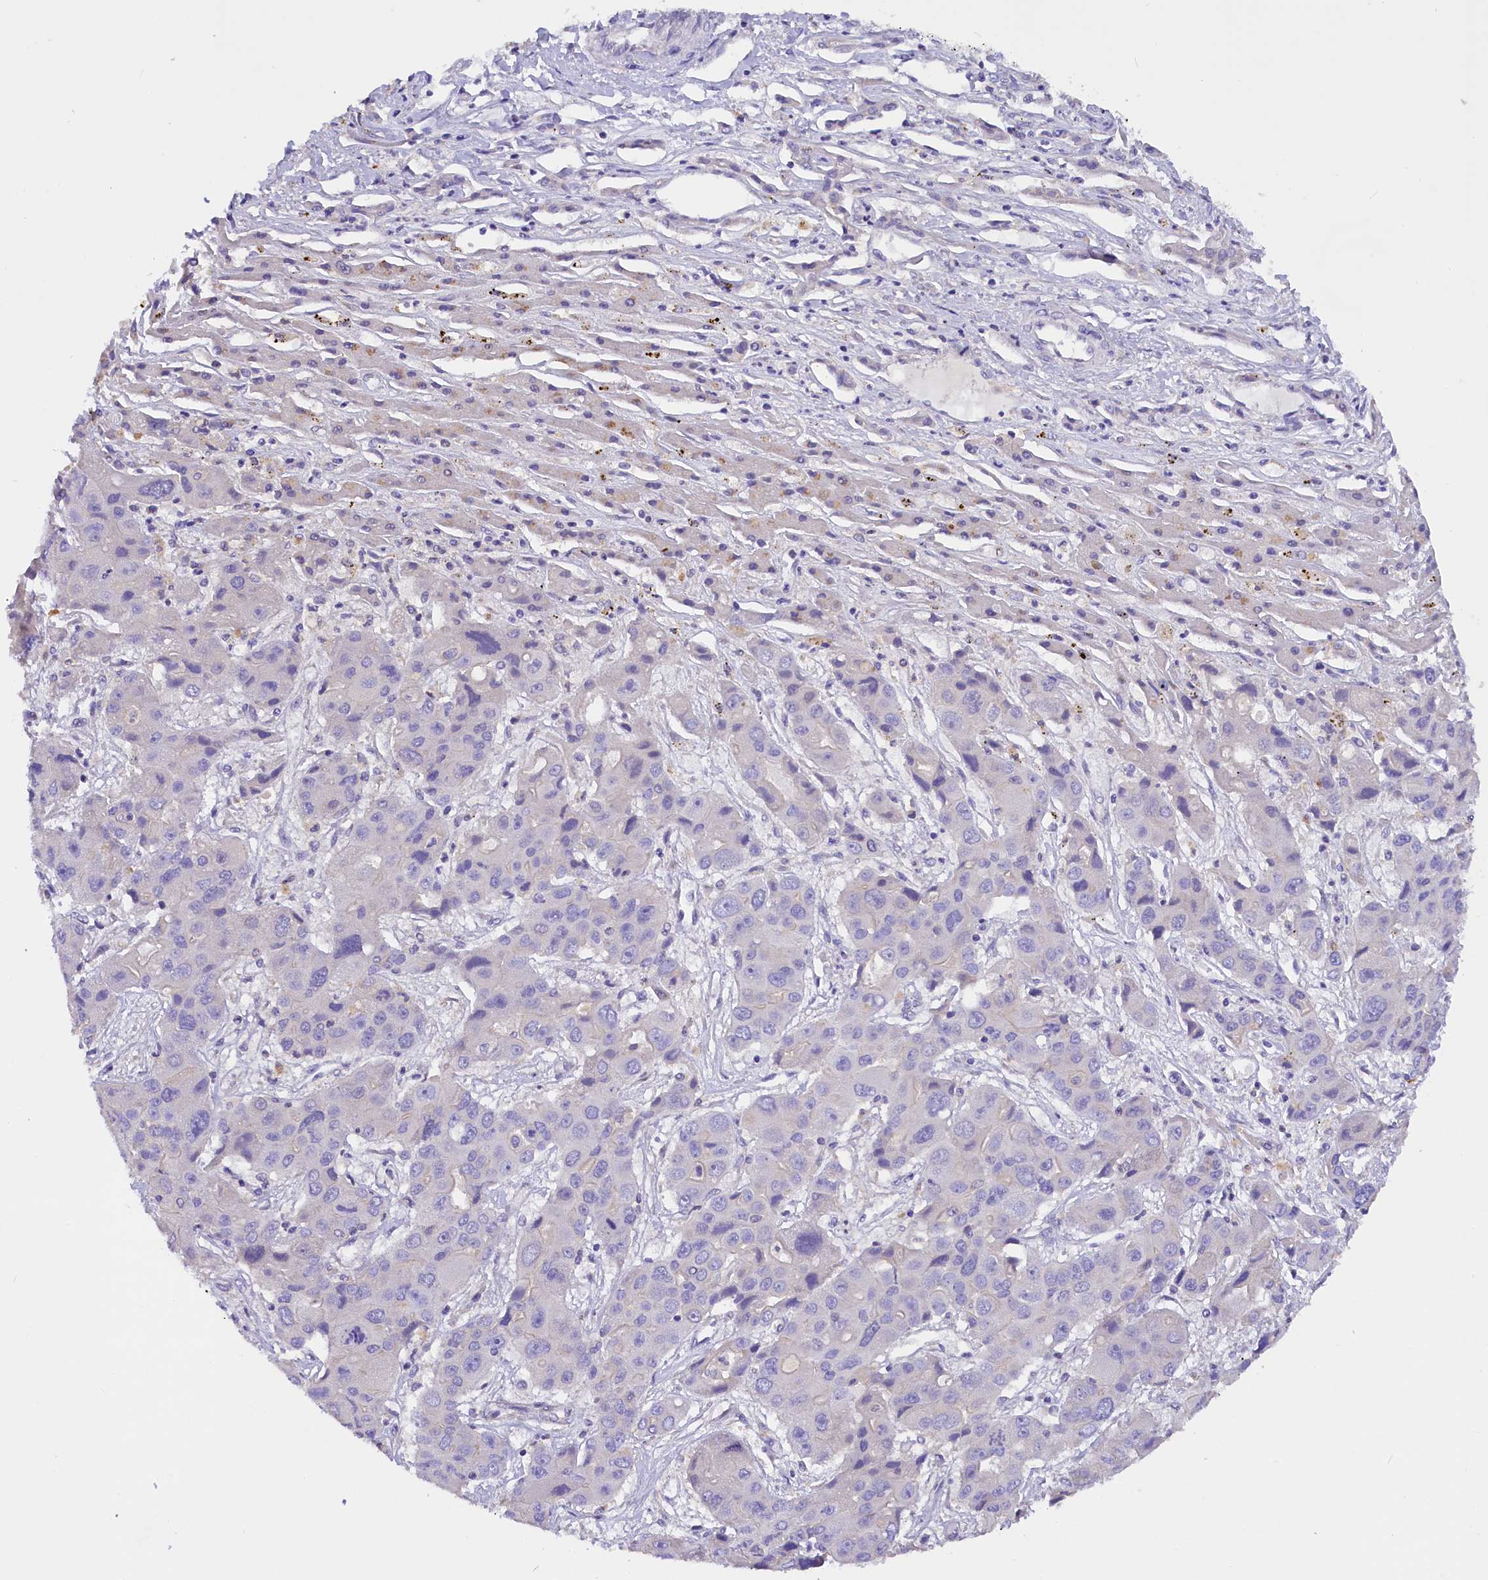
{"staining": {"intensity": "negative", "quantity": "none", "location": "none"}, "tissue": "liver cancer", "cell_type": "Tumor cells", "image_type": "cancer", "snomed": [{"axis": "morphology", "description": "Cholangiocarcinoma"}, {"axis": "topography", "description": "Liver"}], "caption": "IHC micrograph of neoplastic tissue: liver cancer (cholangiocarcinoma) stained with DAB (3,3'-diaminobenzidine) shows no significant protein positivity in tumor cells.", "gene": "AP3B2", "patient": {"sex": "male", "age": 67}}